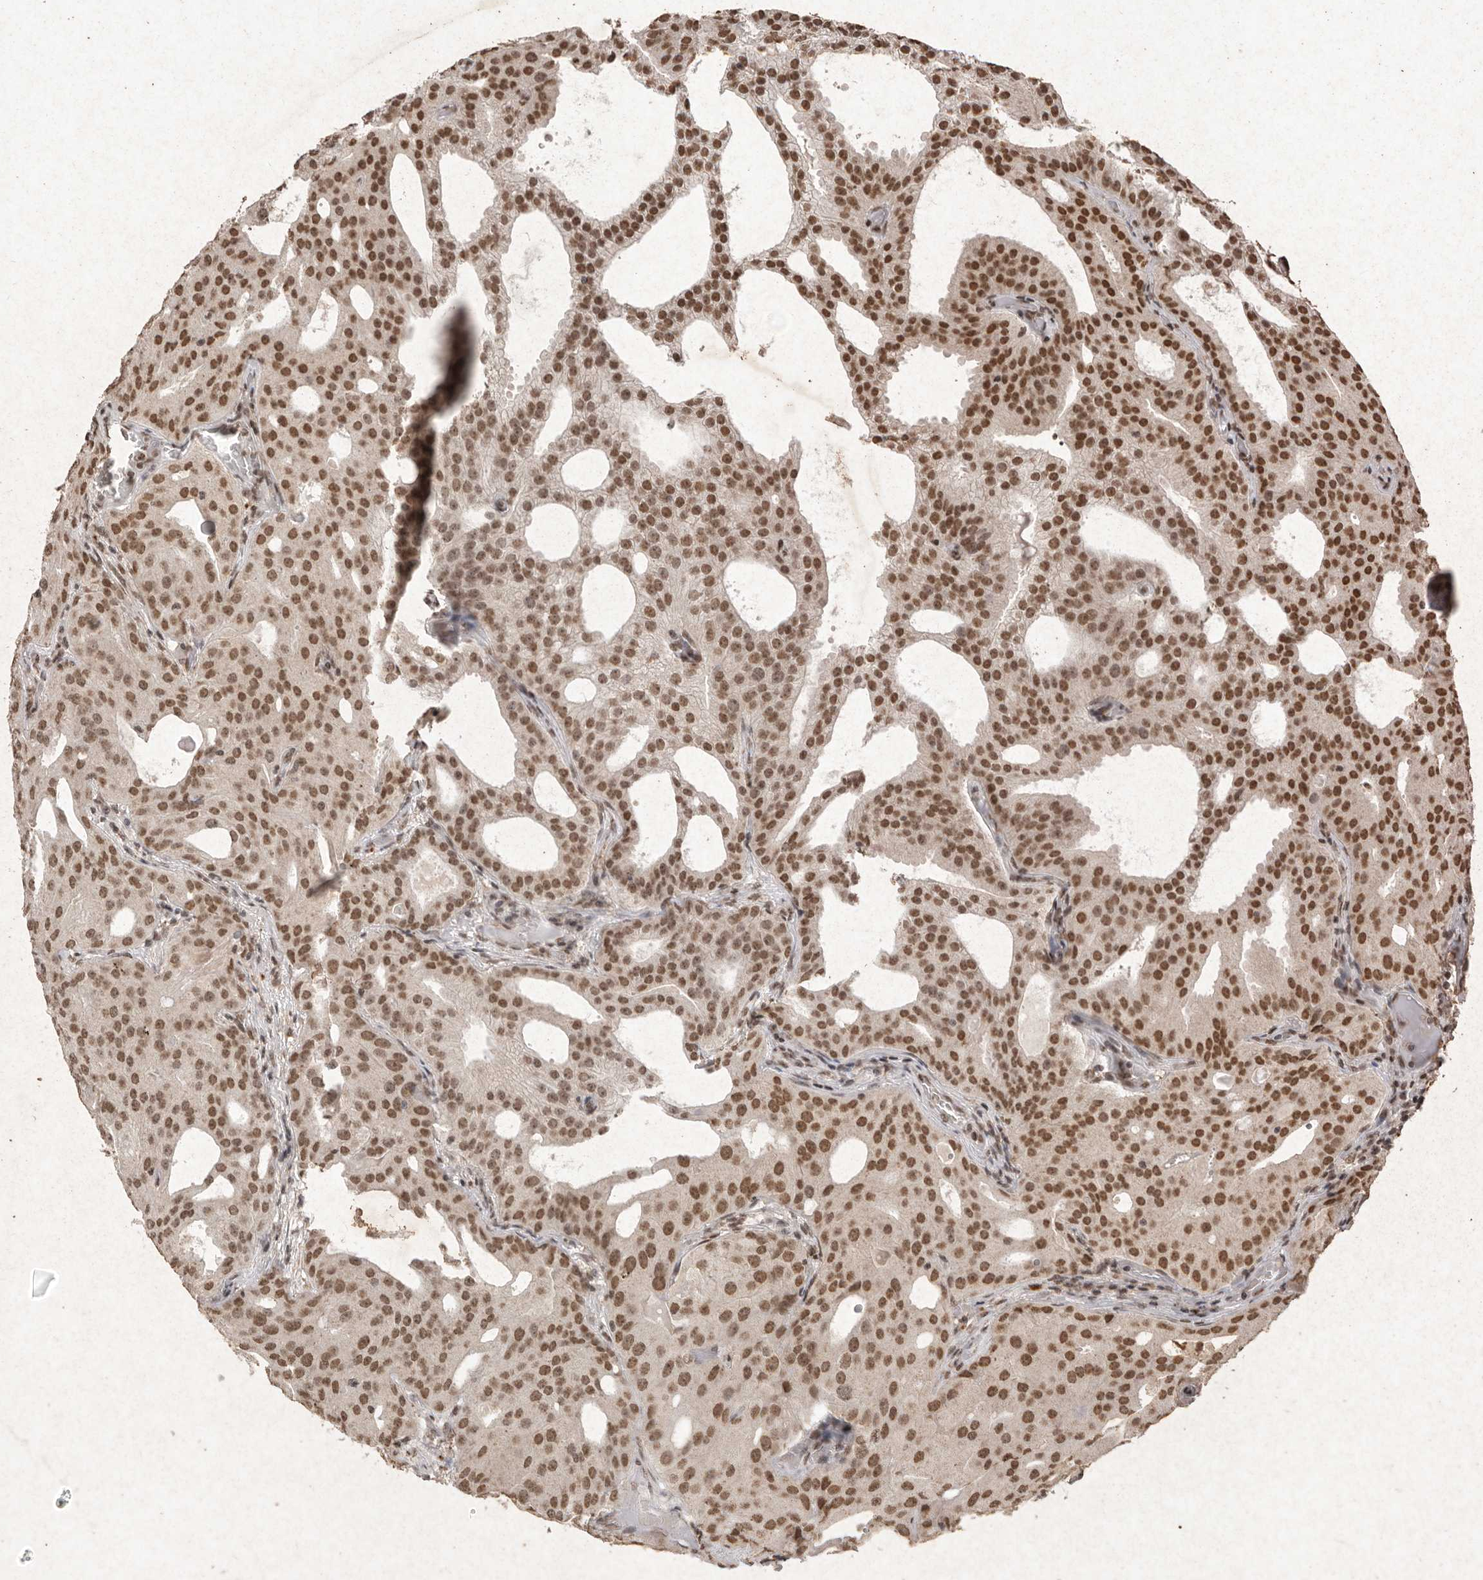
{"staining": {"intensity": "strong", "quantity": ">75%", "location": "nuclear"}, "tissue": "prostate cancer", "cell_type": "Tumor cells", "image_type": "cancer", "snomed": [{"axis": "morphology", "description": "Adenocarcinoma, Medium grade"}, {"axis": "topography", "description": "Prostate"}], "caption": "Strong nuclear positivity is appreciated in approximately >75% of tumor cells in prostate cancer.", "gene": "NKX3-2", "patient": {"sex": "male", "age": 88}}